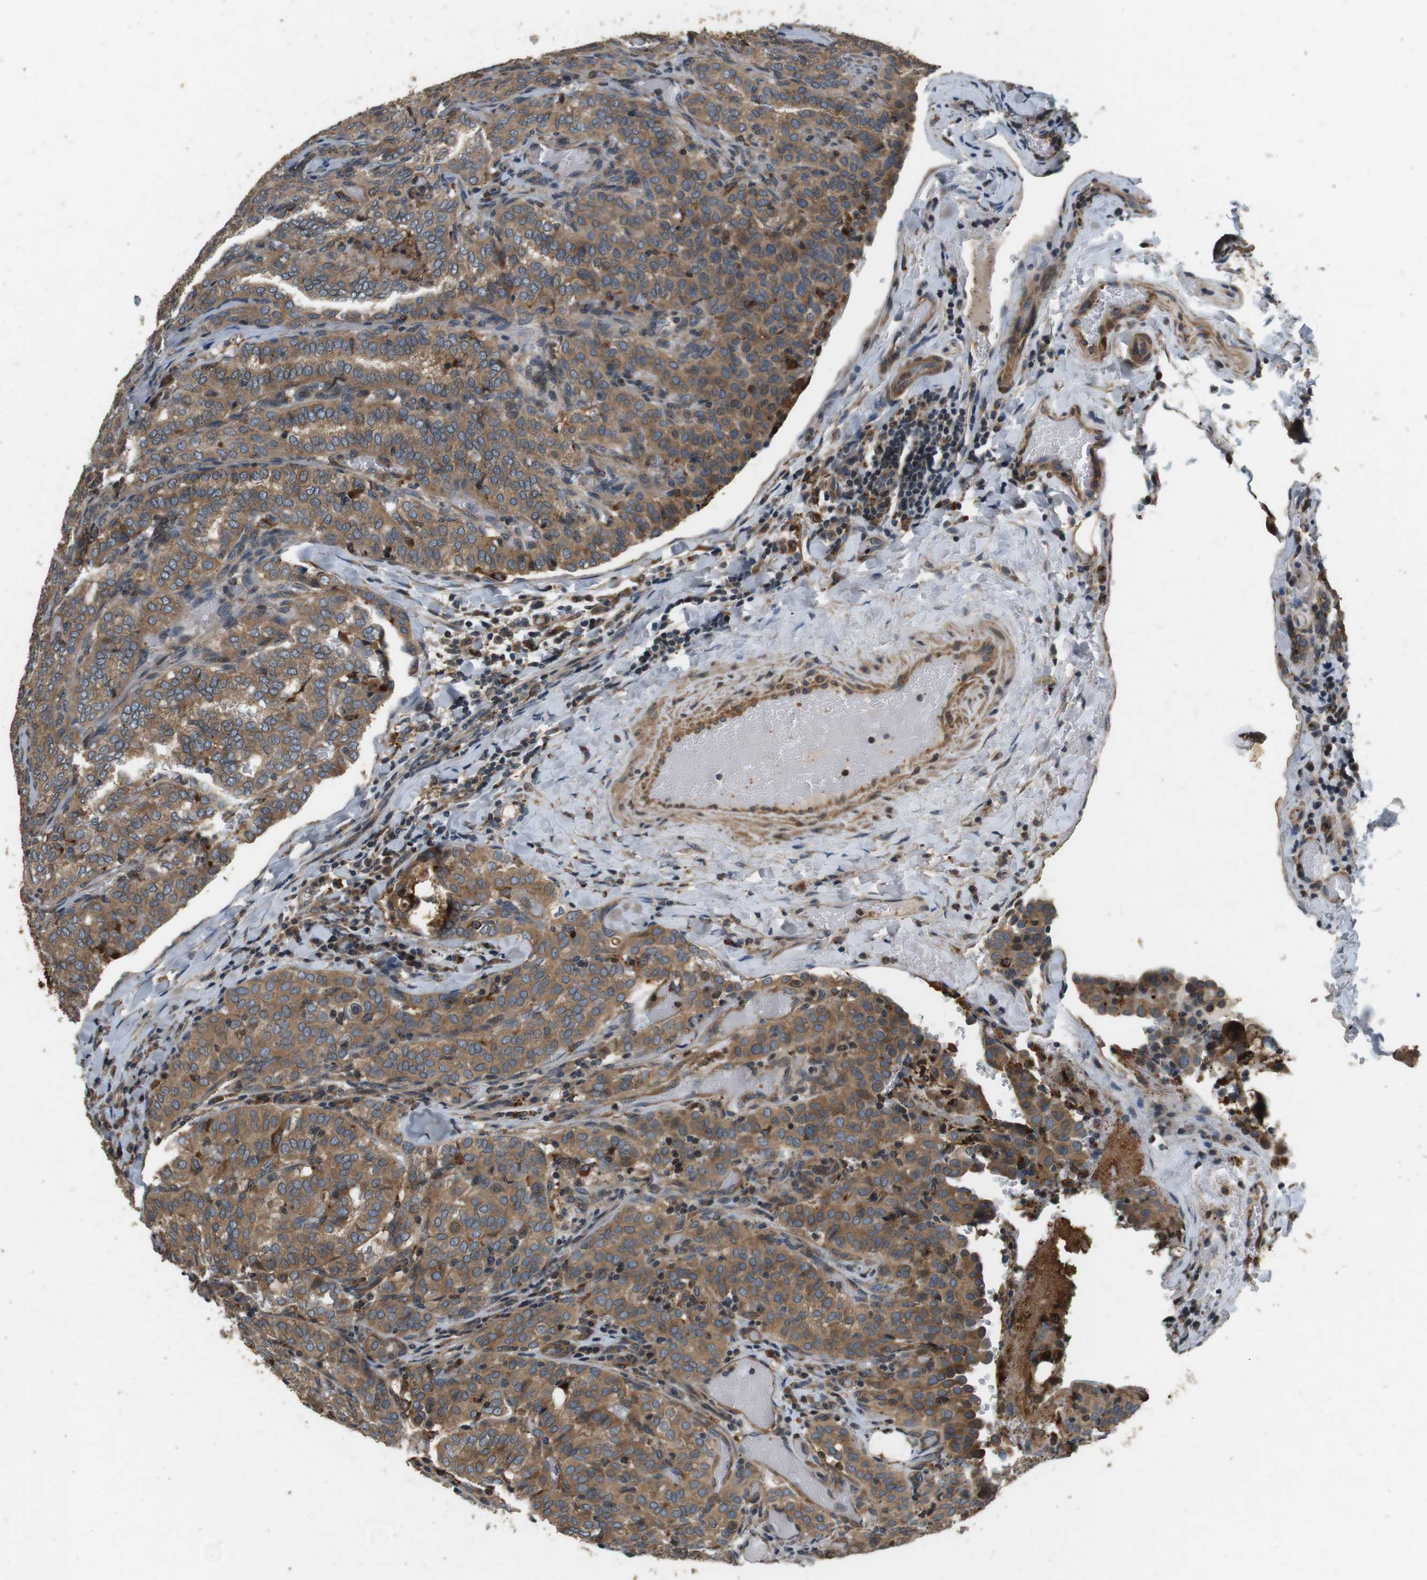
{"staining": {"intensity": "moderate", "quantity": ">75%", "location": "cytoplasmic/membranous"}, "tissue": "thyroid cancer", "cell_type": "Tumor cells", "image_type": "cancer", "snomed": [{"axis": "morphology", "description": "Normal tissue, NOS"}, {"axis": "morphology", "description": "Papillary adenocarcinoma, NOS"}, {"axis": "topography", "description": "Thyroid gland"}], "caption": "Immunohistochemistry (IHC) micrograph of neoplastic tissue: human papillary adenocarcinoma (thyroid) stained using immunohistochemistry demonstrates medium levels of moderate protein expression localized specifically in the cytoplasmic/membranous of tumor cells, appearing as a cytoplasmic/membranous brown color.", "gene": "TXNRD1", "patient": {"sex": "female", "age": 30}}